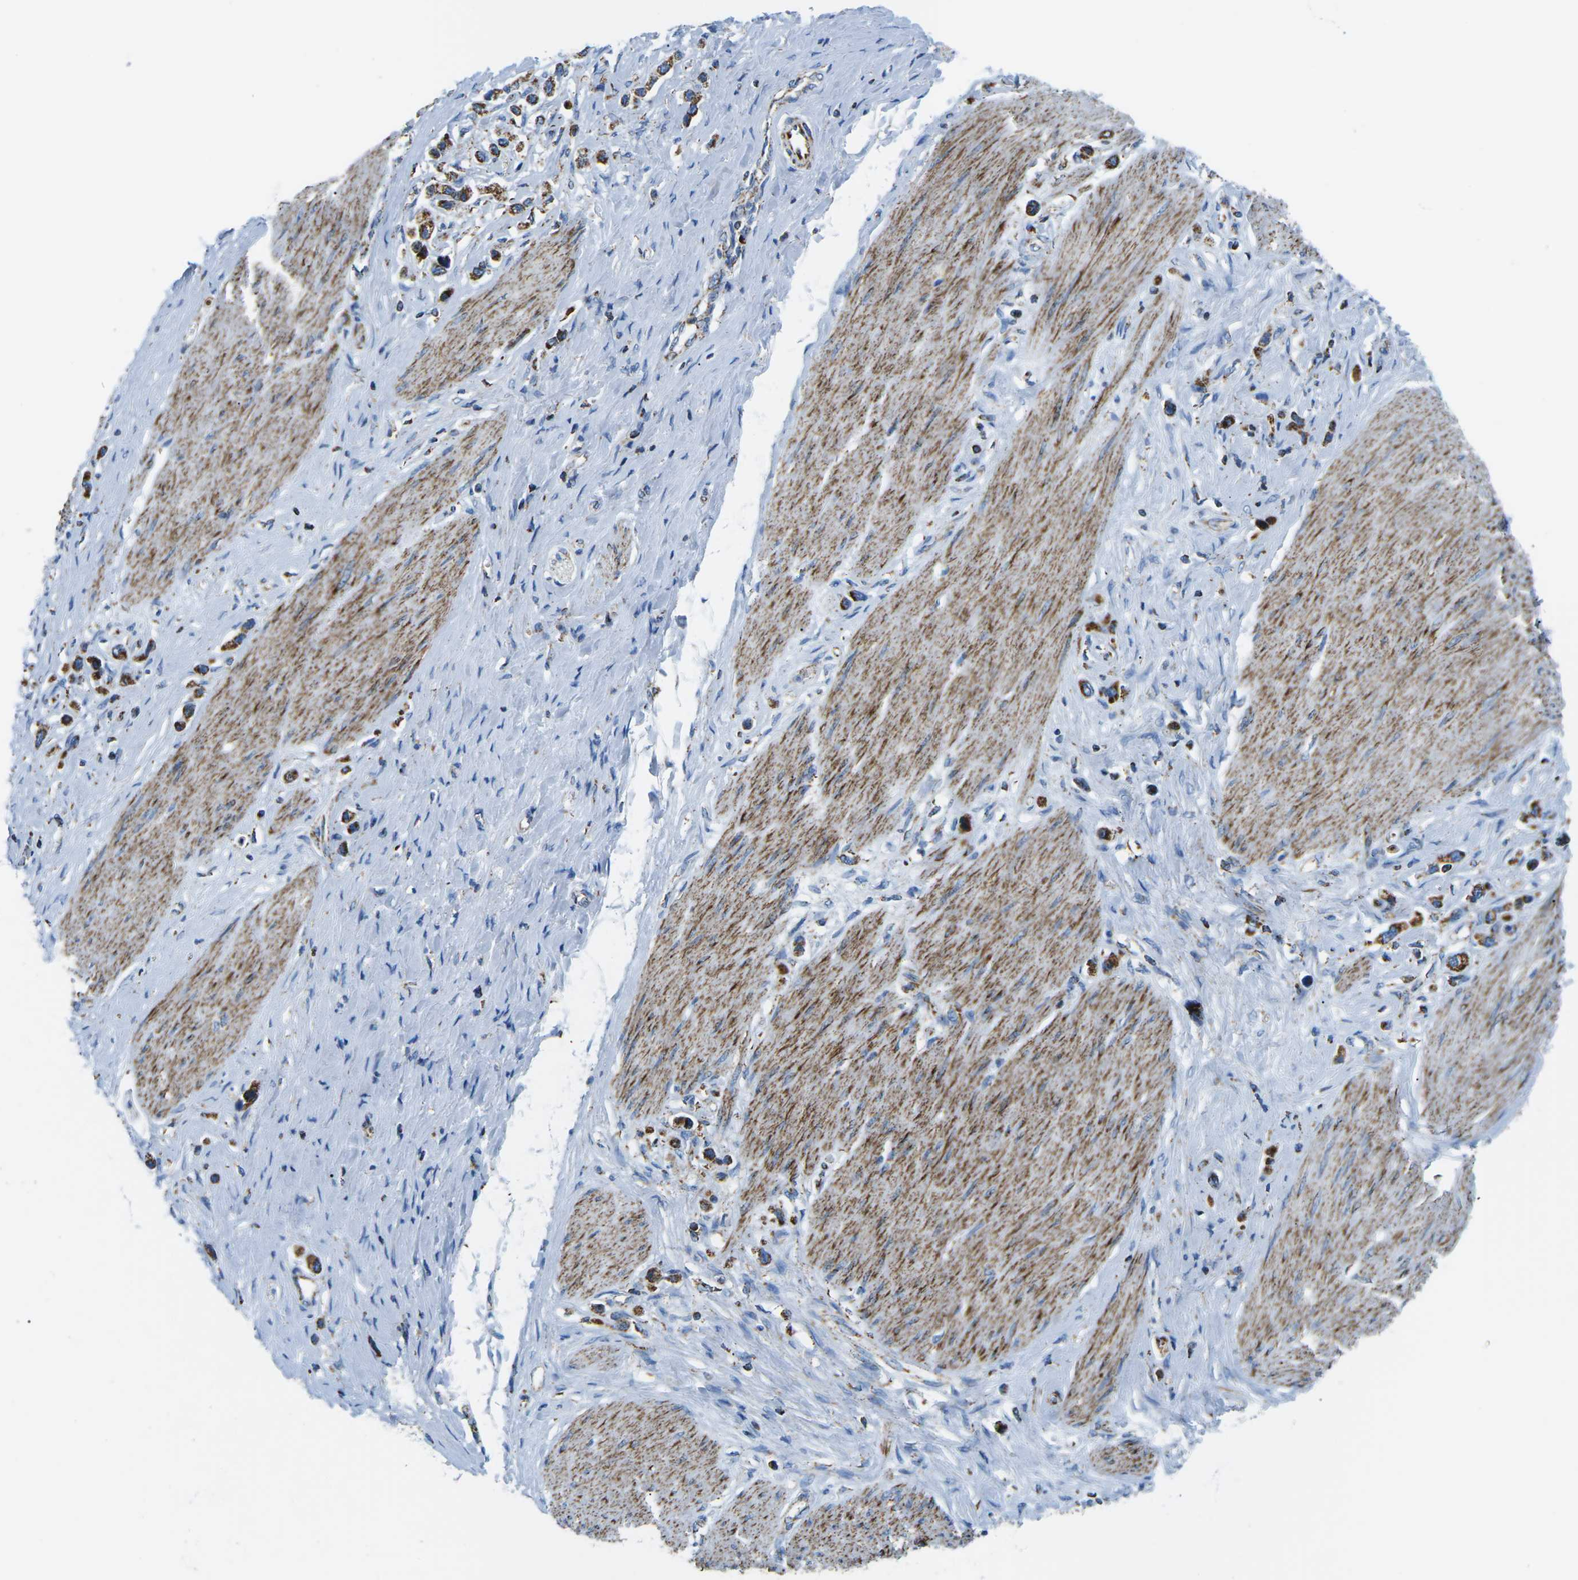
{"staining": {"intensity": "strong", "quantity": ">75%", "location": "cytoplasmic/membranous"}, "tissue": "stomach cancer", "cell_type": "Tumor cells", "image_type": "cancer", "snomed": [{"axis": "morphology", "description": "Adenocarcinoma, NOS"}, {"axis": "topography", "description": "Stomach"}], "caption": "Adenocarcinoma (stomach) tissue displays strong cytoplasmic/membranous staining in about >75% of tumor cells, visualized by immunohistochemistry.", "gene": "COX6C", "patient": {"sex": "female", "age": 65}}